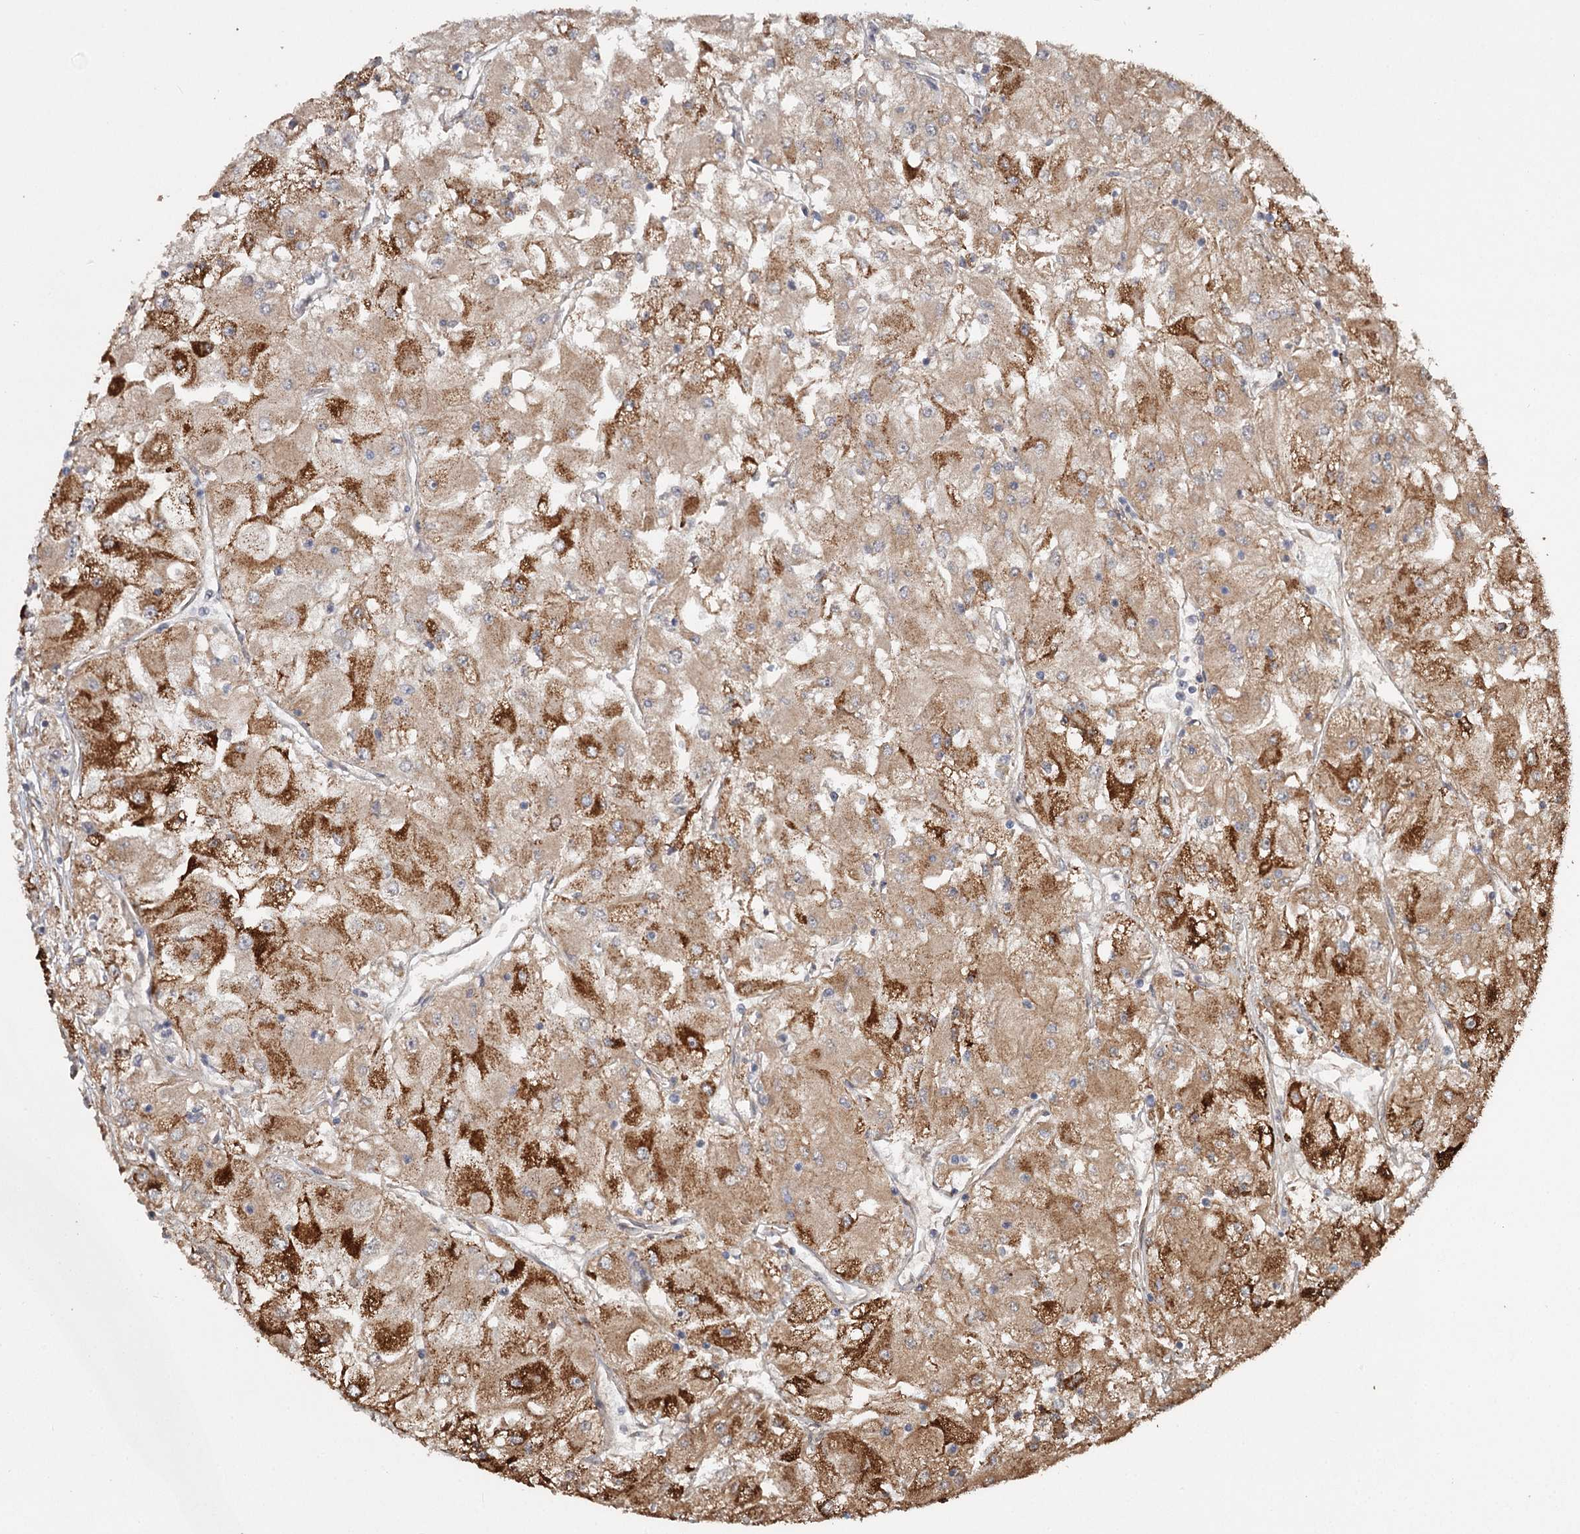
{"staining": {"intensity": "strong", "quantity": "25%-75%", "location": "cytoplasmic/membranous"}, "tissue": "renal cancer", "cell_type": "Tumor cells", "image_type": "cancer", "snomed": [{"axis": "morphology", "description": "Adenocarcinoma, NOS"}, {"axis": "topography", "description": "Kidney"}], "caption": "Human renal adenocarcinoma stained for a protein (brown) reveals strong cytoplasmic/membranous positive staining in about 25%-75% of tumor cells.", "gene": "DHRS9", "patient": {"sex": "male", "age": 80}}